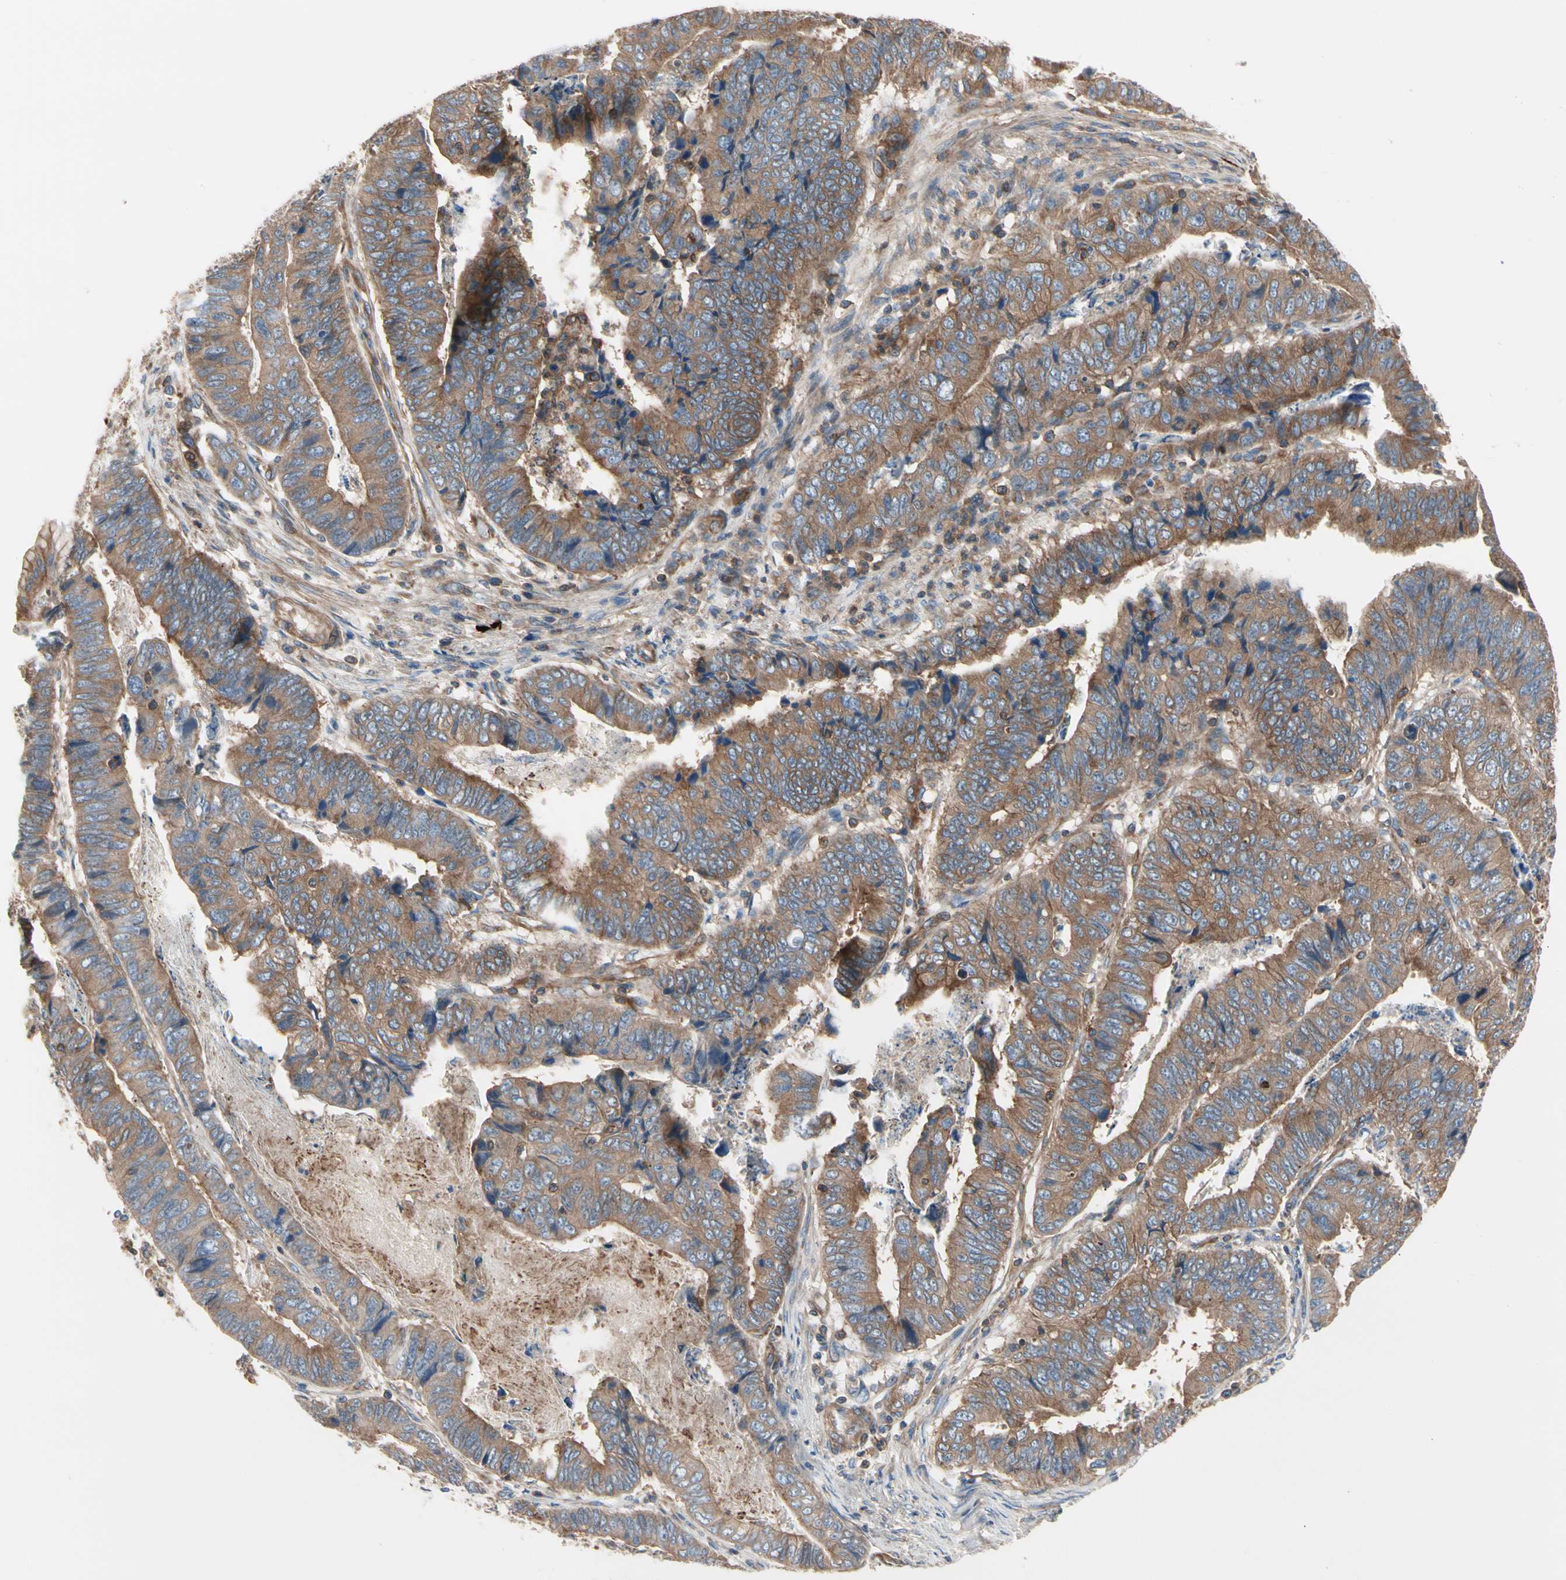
{"staining": {"intensity": "moderate", "quantity": ">75%", "location": "cytoplasmic/membranous"}, "tissue": "stomach cancer", "cell_type": "Tumor cells", "image_type": "cancer", "snomed": [{"axis": "morphology", "description": "Adenocarcinoma, NOS"}, {"axis": "topography", "description": "Stomach, lower"}], "caption": "IHC (DAB) staining of human stomach adenocarcinoma demonstrates moderate cytoplasmic/membranous protein positivity in about >75% of tumor cells. (DAB (3,3'-diaminobenzidine) IHC with brightfield microscopy, high magnification).", "gene": "ROCK1", "patient": {"sex": "male", "age": 77}}